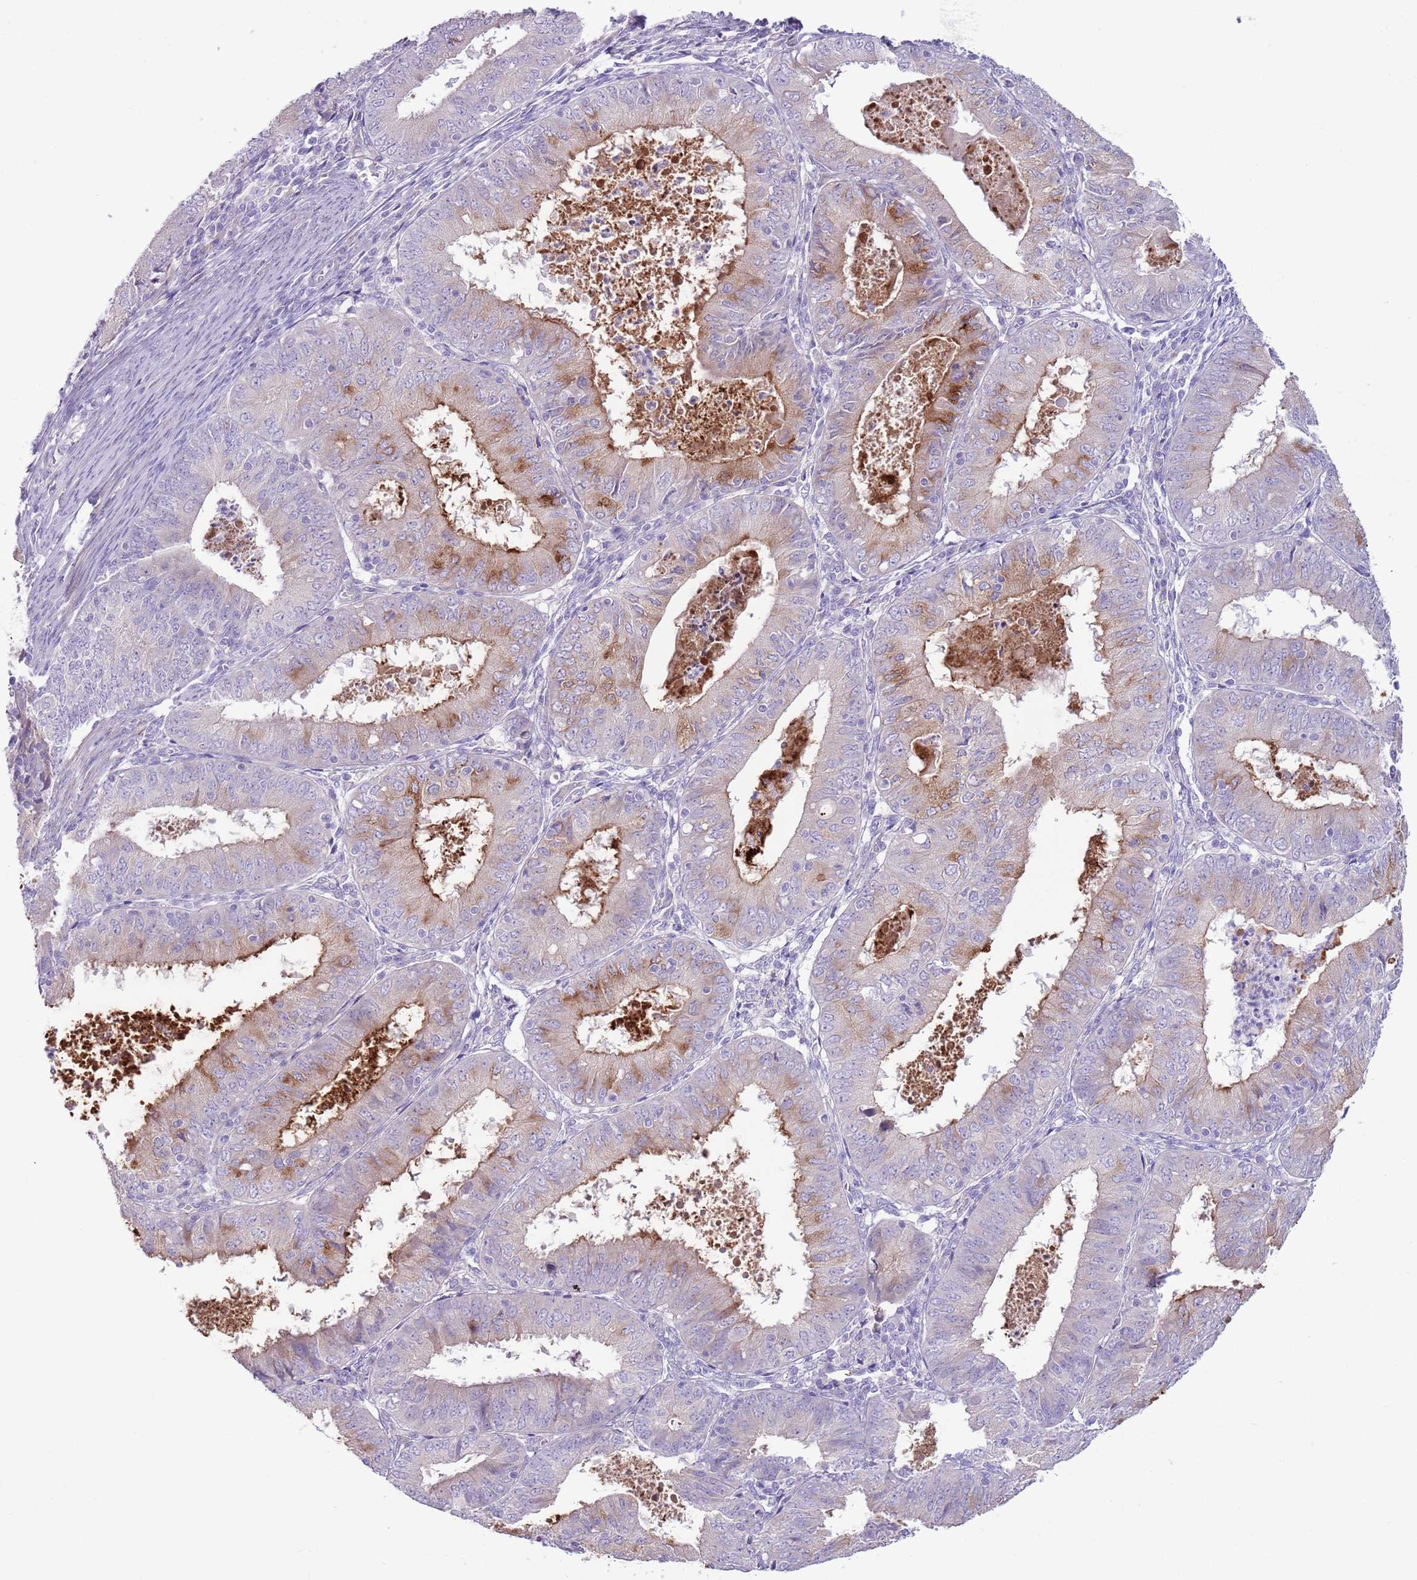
{"staining": {"intensity": "moderate", "quantity": "<25%", "location": "cytoplasmic/membranous"}, "tissue": "endometrial cancer", "cell_type": "Tumor cells", "image_type": "cancer", "snomed": [{"axis": "morphology", "description": "Adenocarcinoma, NOS"}, {"axis": "topography", "description": "Endometrium"}], "caption": "Endometrial cancer (adenocarcinoma) tissue displays moderate cytoplasmic/membranous staining in approximately <25% of tumor cells", "gene": "CFH", "patient": {"sex": "female", "age": 57}}